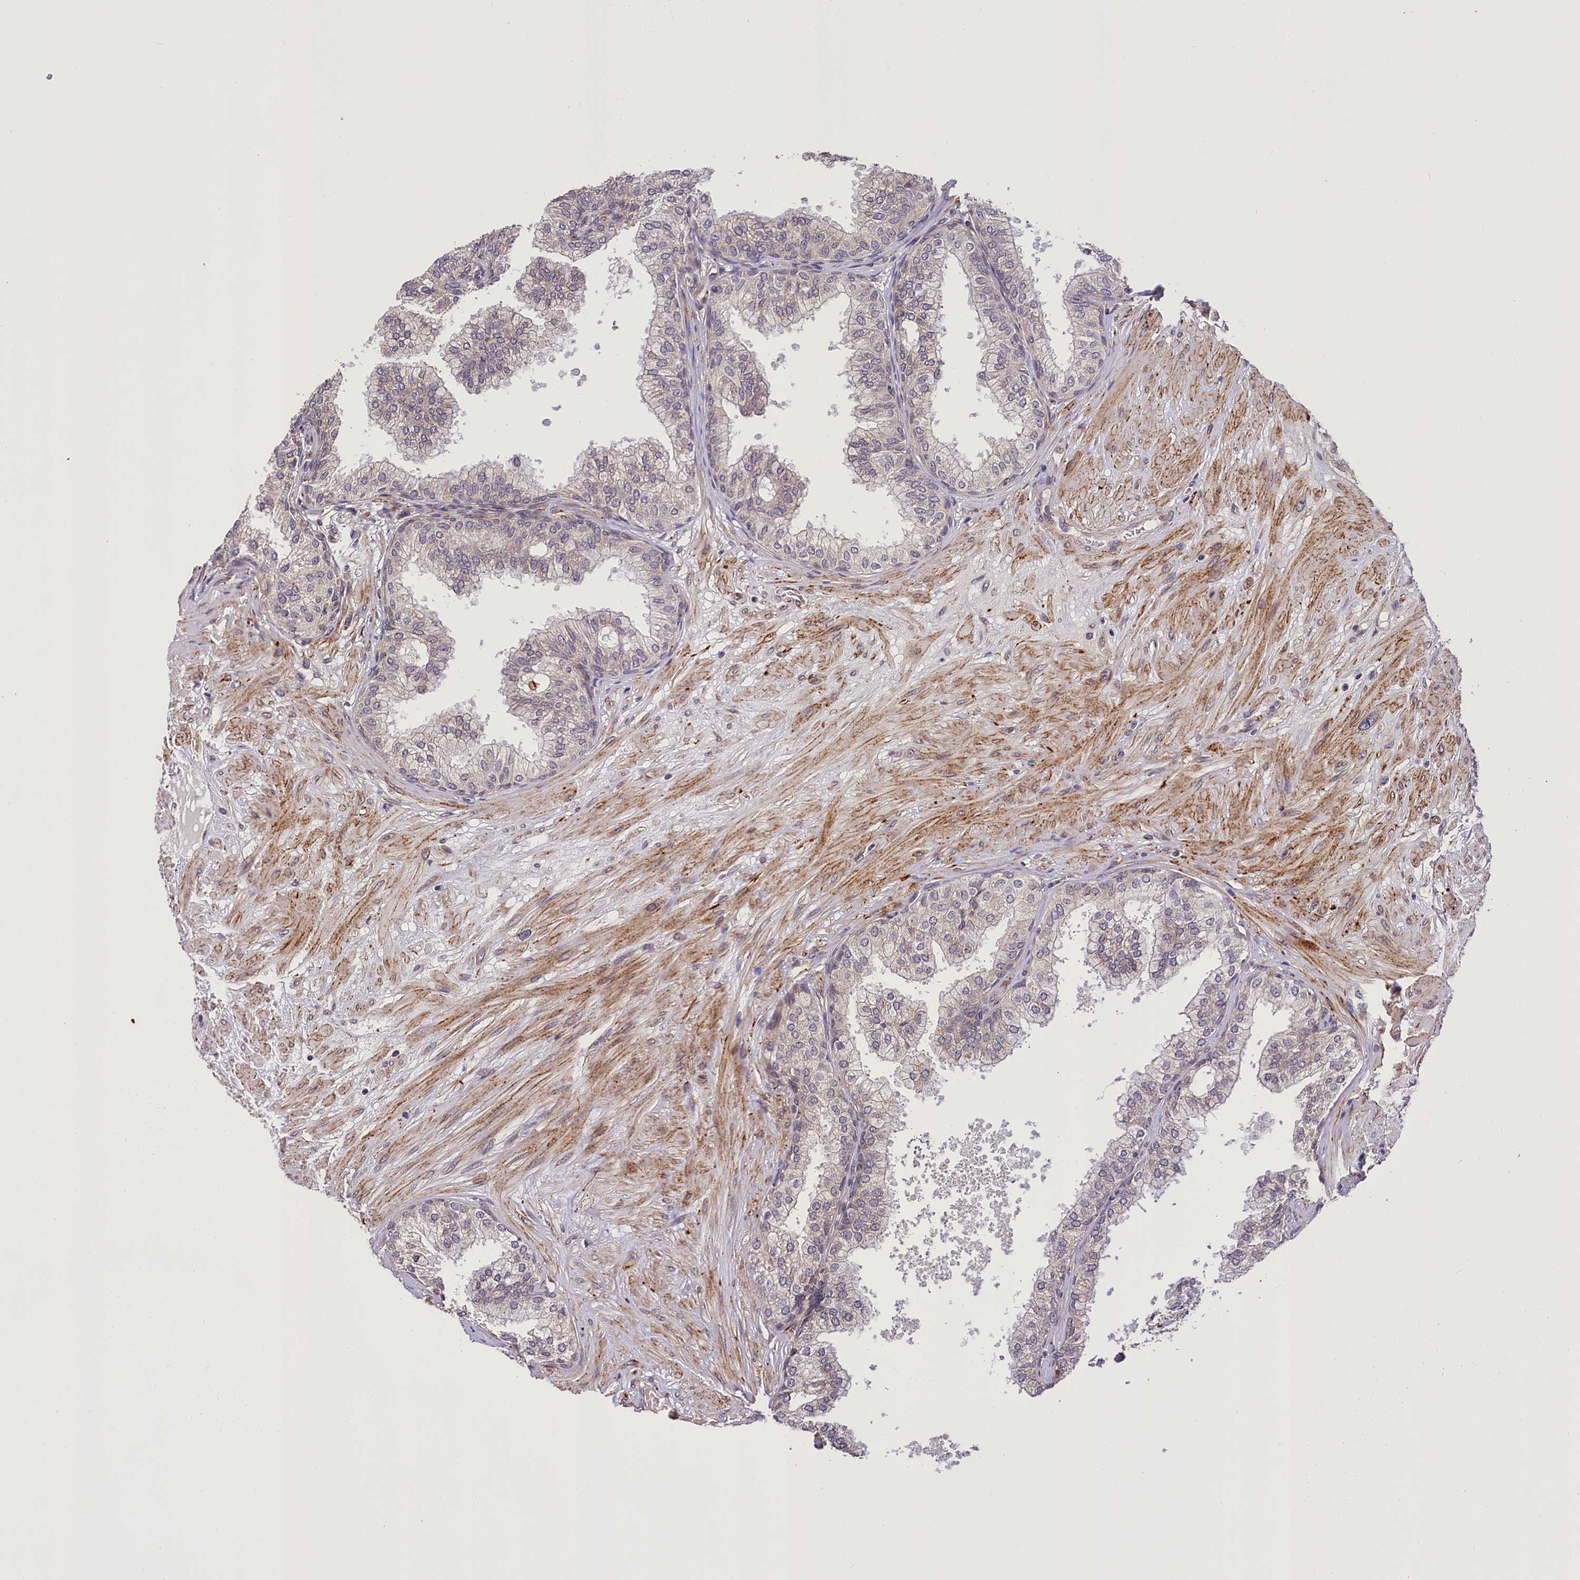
{"staining": {"intensity": "moderate", "quantity": "<25%", "location": "cytoplasmic/membranous"}, "tissue": "prostate", "cell_type": "Glandular cells", "image_type": "normal", "snomed": [{"axis": "morphology", "description": "Normal tissue, NOS"}, {"axis": "topography", "description": "Prostate"}], "caption": "Prostate stained with immunohistochemistry (IHC) exhibits moderate cytoplasmic/membranous expression in approximately <25% of glandular cells. (Brightfield microscopy of DAB IHC at high magnification).", "gene": "SUPV3L1", "patient": {"sex": "male", "age": 60}}